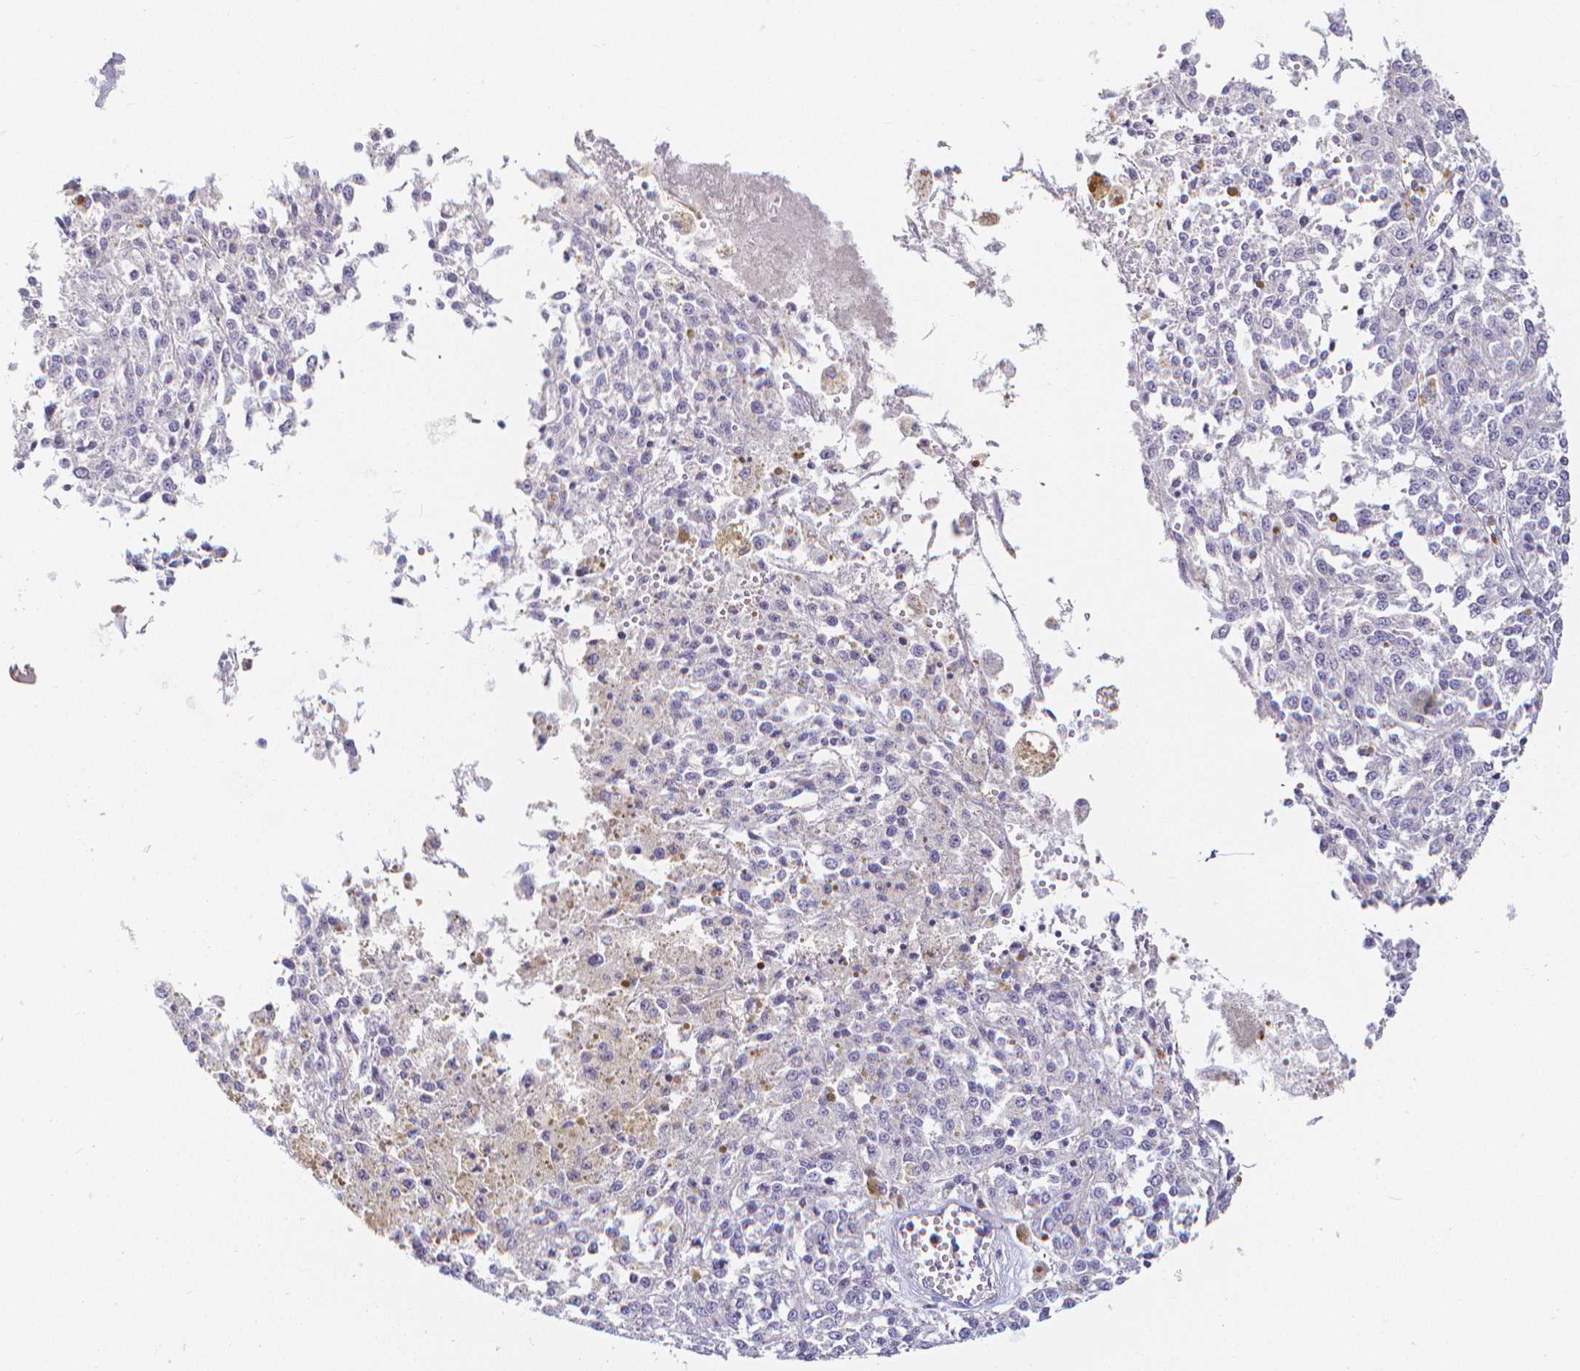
{"staining": {"intensity": "negative", "quantity": "none", "location": "none"}, "tissue": "melanoma", "cell_type": "Tumor cells", "image_type": "cancer", "snomed": [{"axis": "morphology", "description": "Malignant melanoma, Metastatic site"}, {"axis": "topography", "description": "Lymph node"}], "caption": "Human malignant melanoma (metastatic site) stained for a protein using immunohistochemistry demonstrates no positivity in tumor cells.", "gene": "COTL1", "patient": {"sex": "female", "age": 64}}